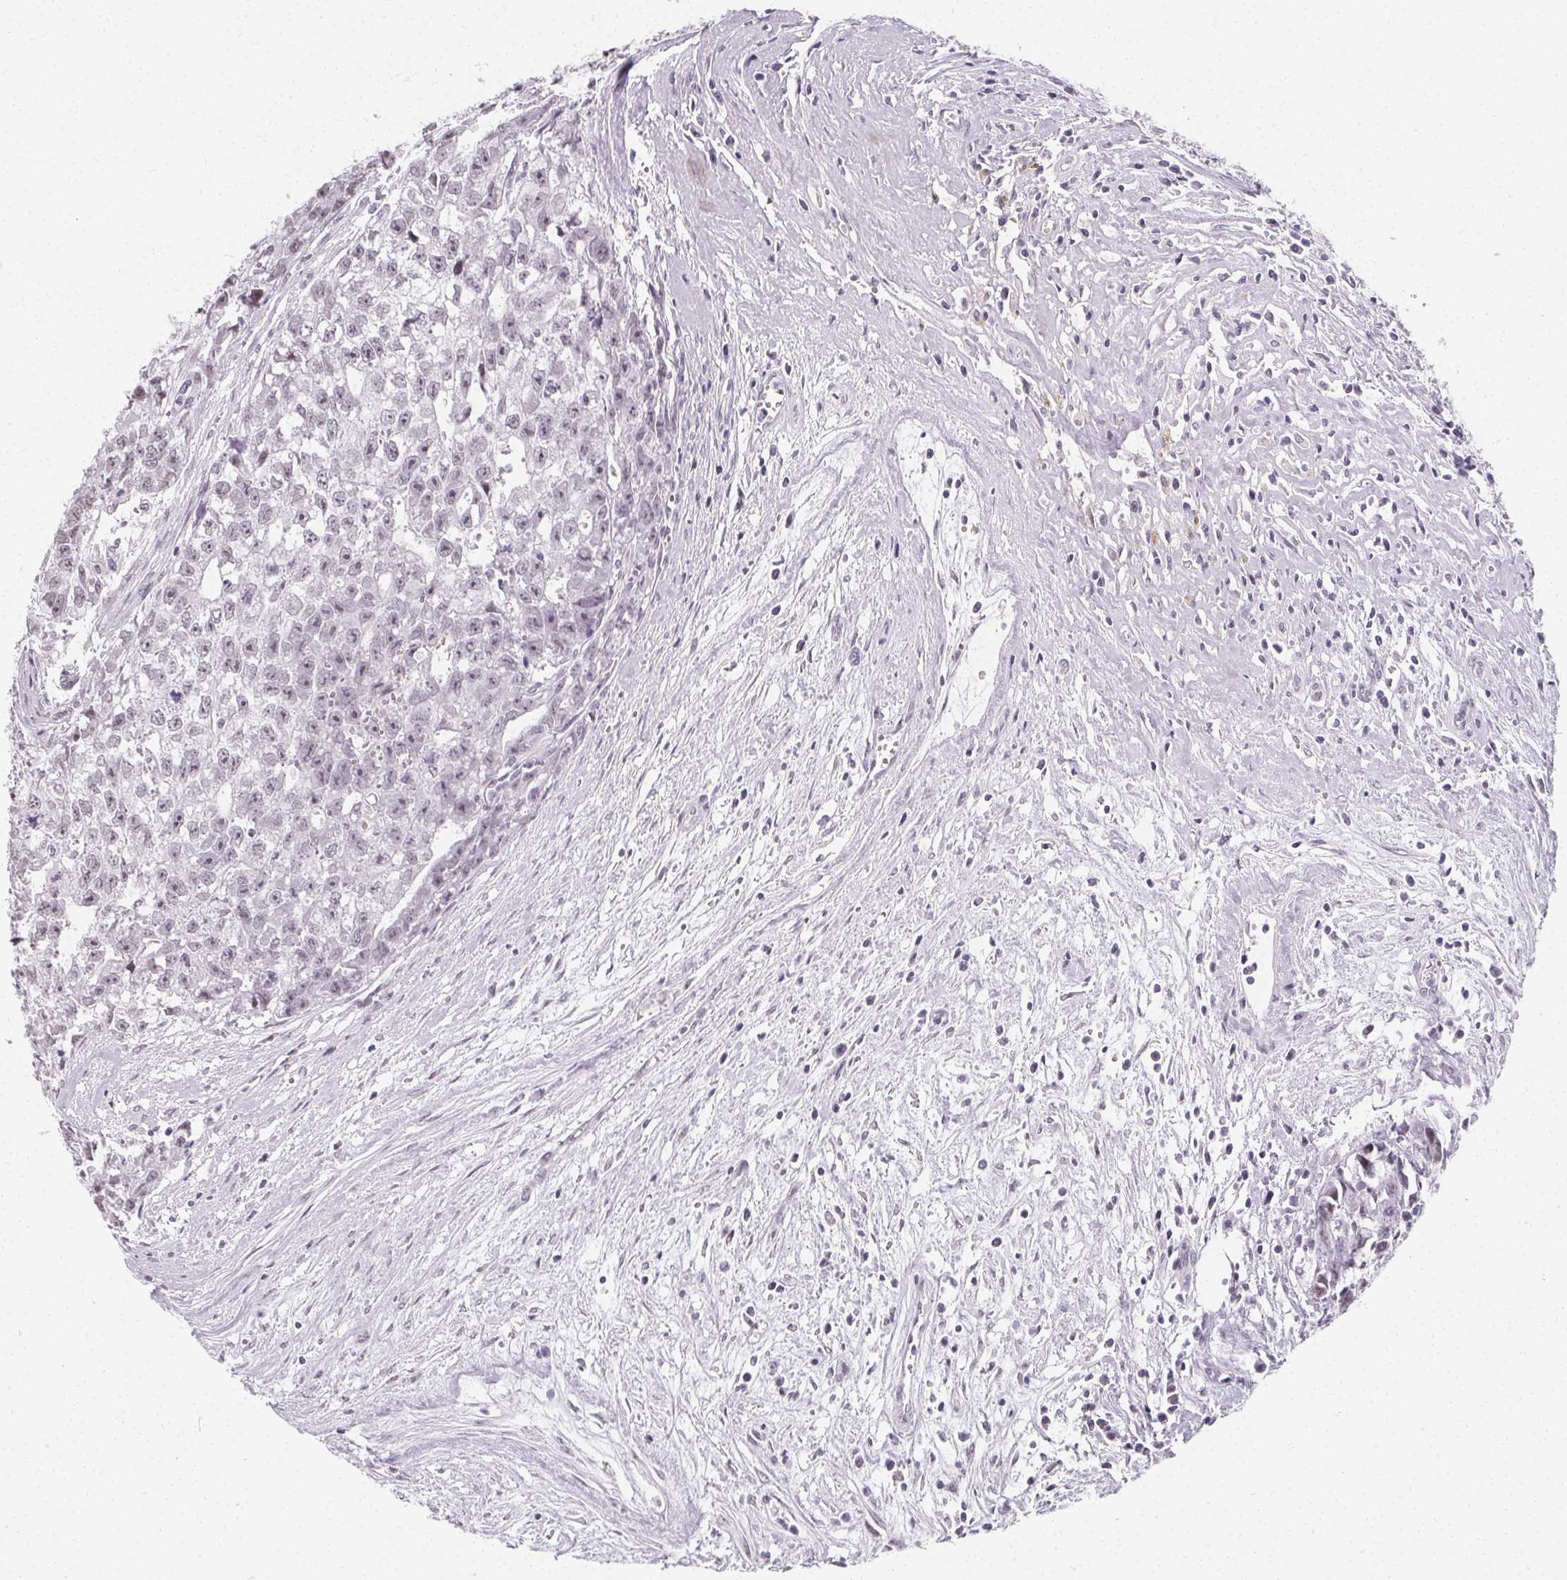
{"staining": {"intensity": "negative", "quantity": "none", "location": "none"}, "tissue": "testis cancer", "cell_type": "Tumor cells", "image_type": "cancer", "snomed": [{"axis": "morphology", "description": "Carcinoma, Embryonal, NOS"}, {"axis": "morphology", "description": "Teratoma, malignant, NOS"}, {"axis": "topography", "description": "Testis"}], "caption": "Immunohistochemical staining of human testis cancer exhibits no significant expression in tumor cells.", "gene": "SYNPR", "patient": {"sex": "male", "age": 24}}